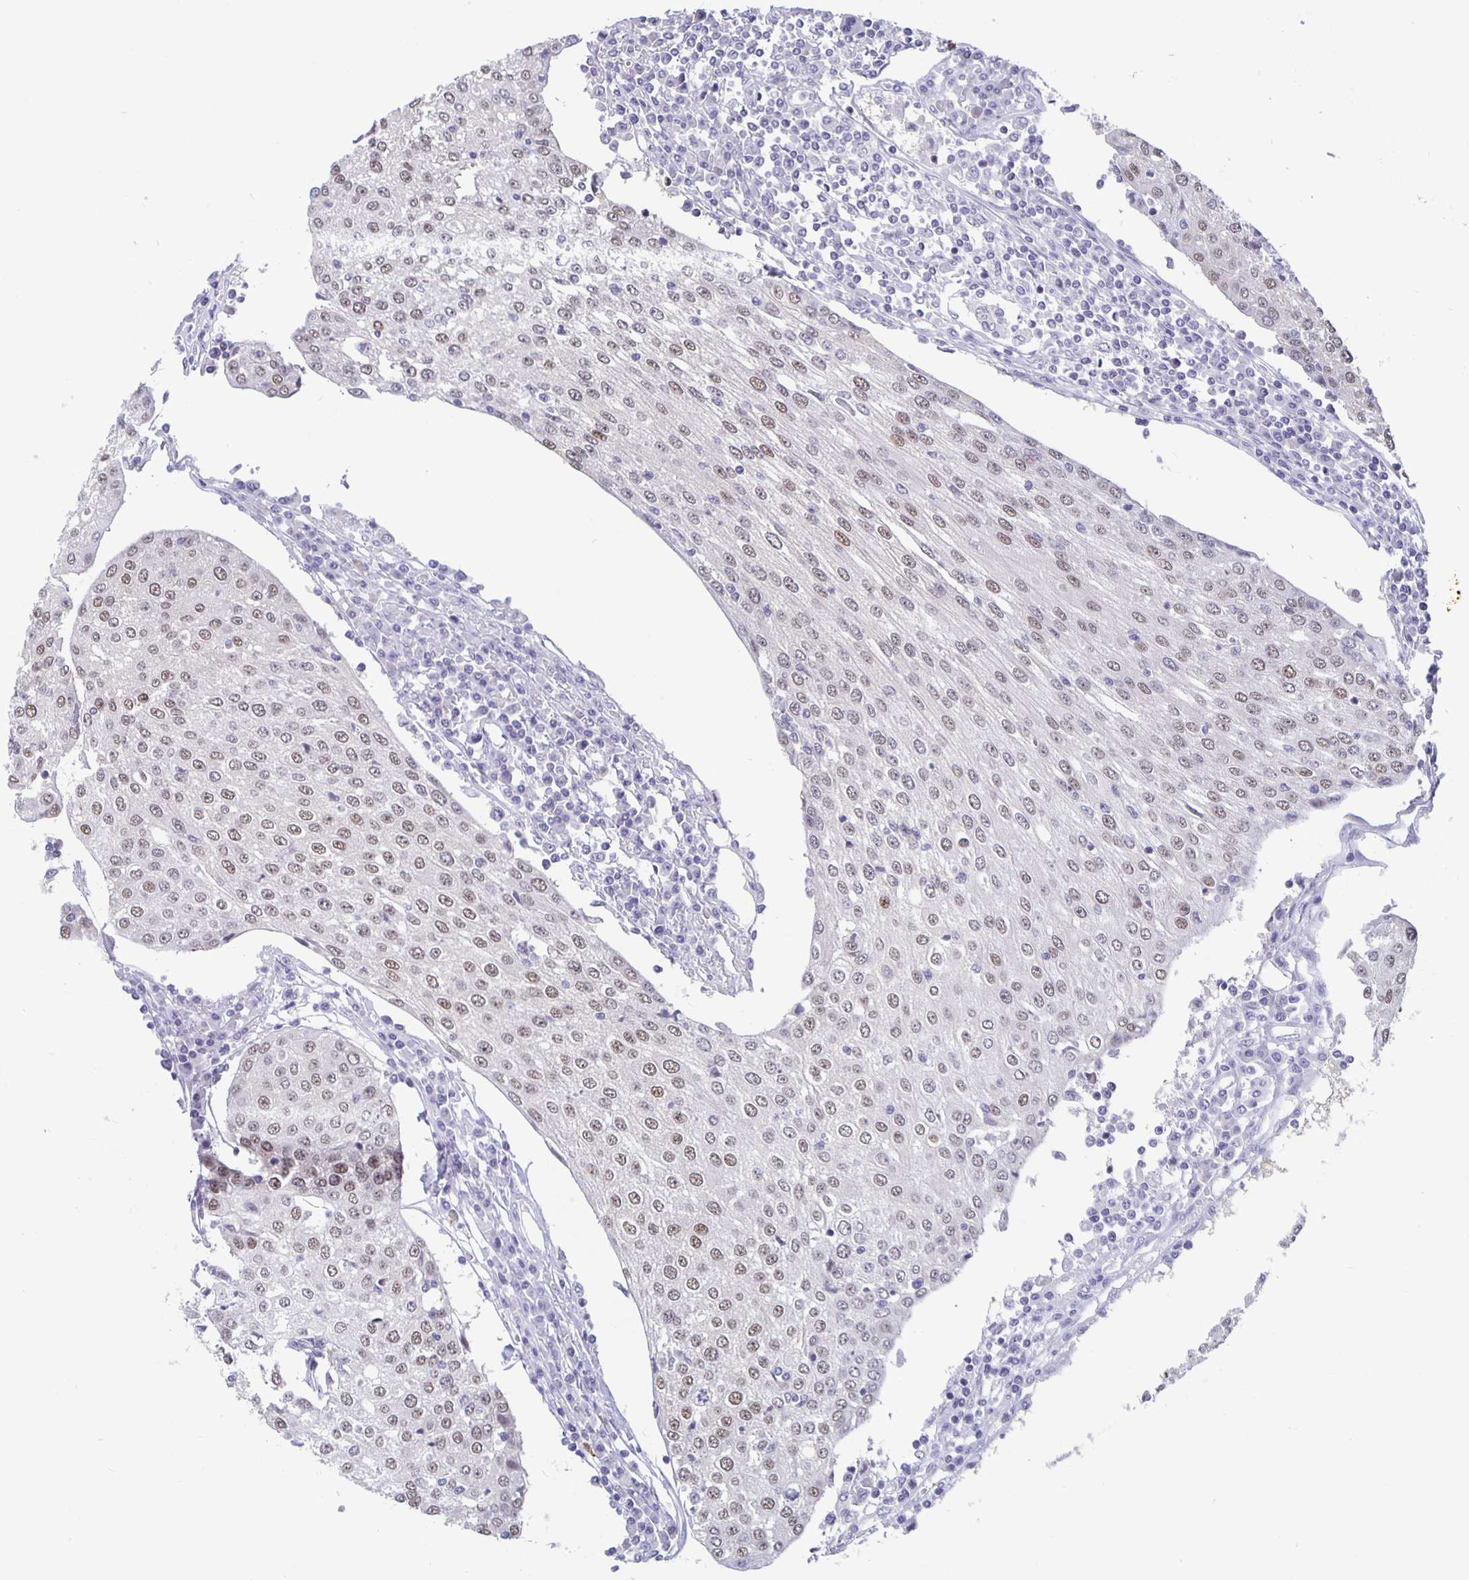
{"staining": {"intensity": "weak", "quantity": "25%-75%", "location": "nuclear"}, "tissue": "urothelial cancer", "cell_type": "Tumor cells", "image_type": "cancer", "snomed": [{"axis": "morphology", "description": "Urothelial carcinoma, High grade"}, {"axis": "topography", "description": "Urinary bladder"}], "caption": "Human urothelial cancer stained with a brown dye demonstrates weak nuclear positive expression in about 25%-75% of tumor cells.", "gene": "ZNF691", "patient": {"sex": "female", "age": 85}}